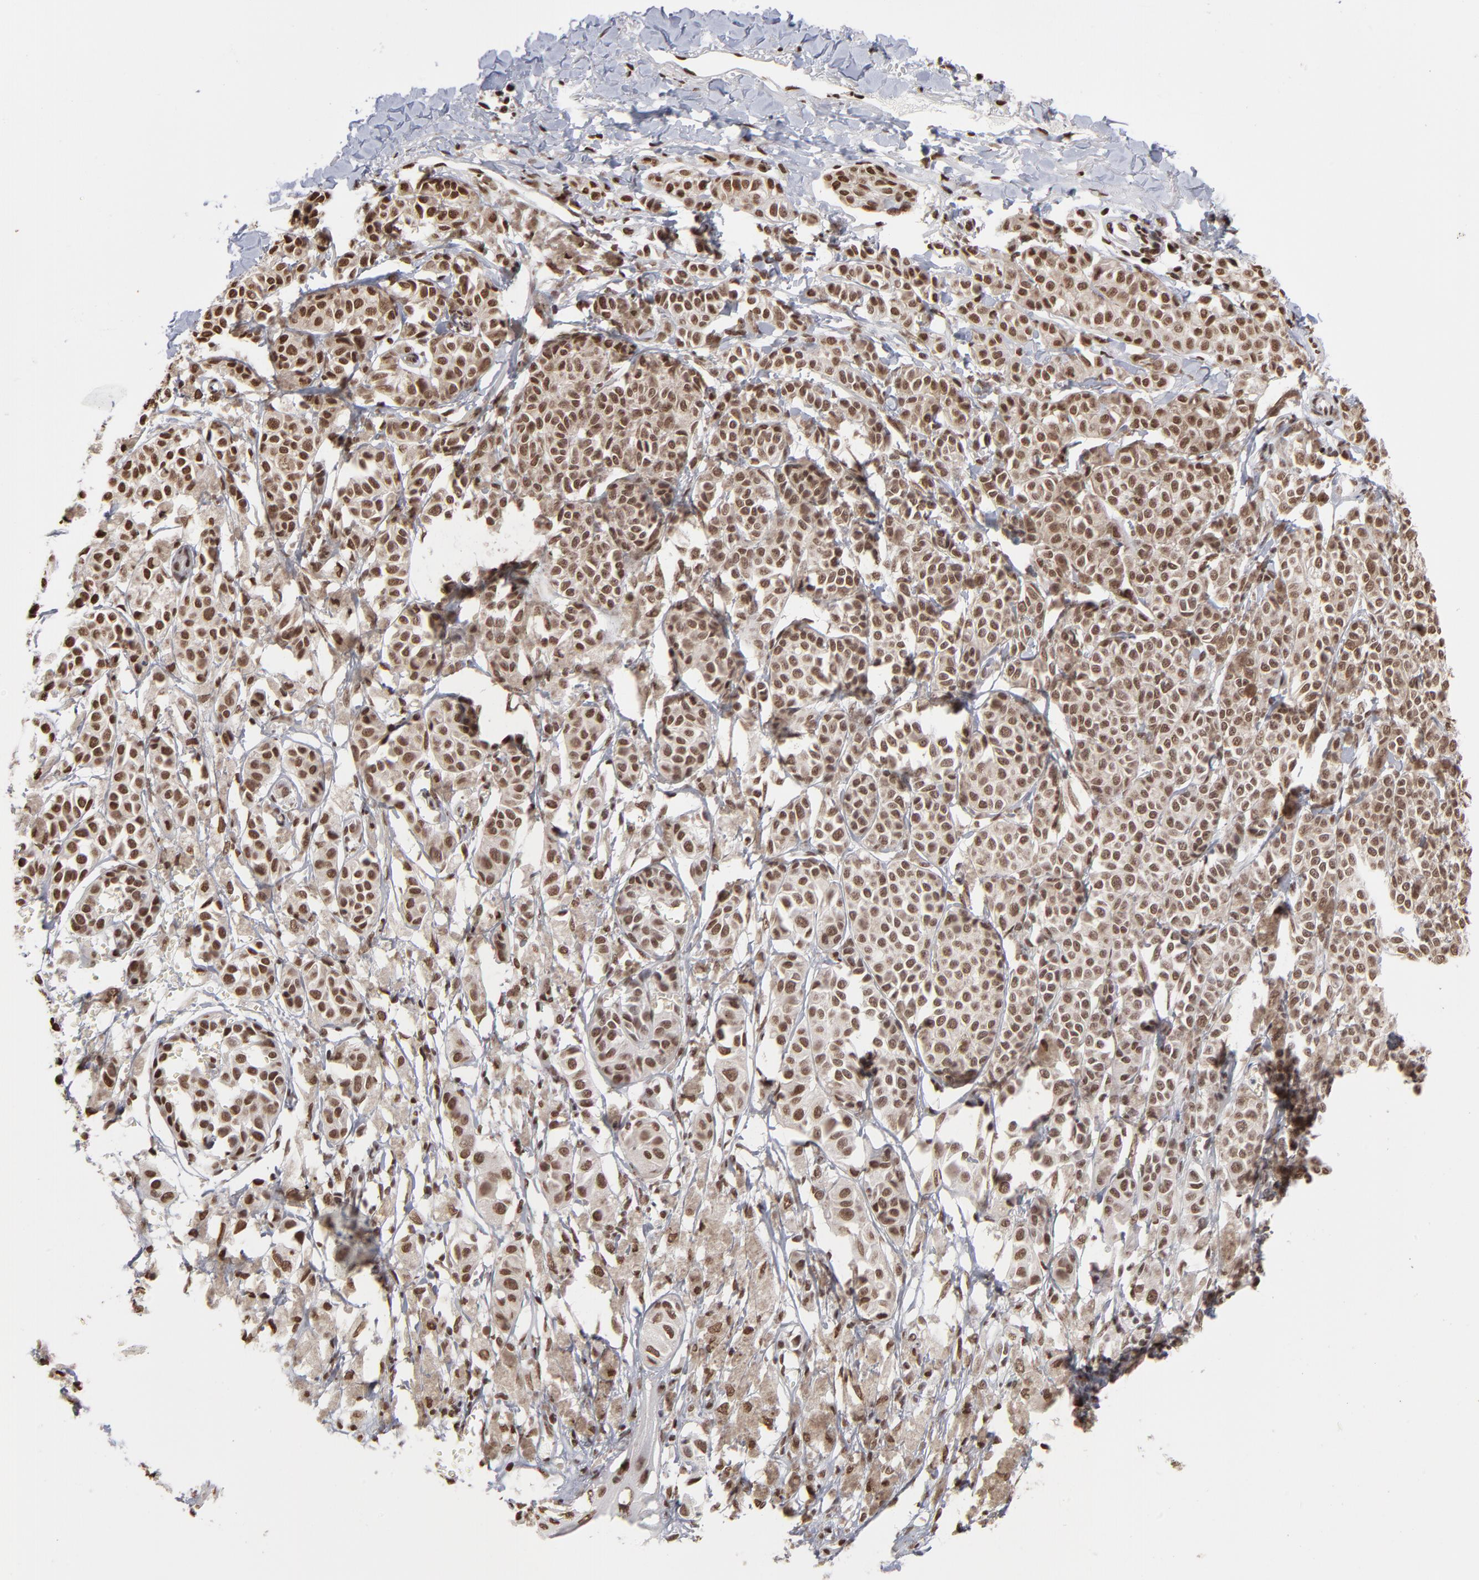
{"staining": {"intensity": "strong", "quantity": ">75%", "location": "cytoplasmic/membranous,nuclear"}, "tissue": "melanoma", "cell_type": "Tumor cells", "image_type": "cancer", "snomed": [{"axis": "morphology", "description": "Malignant melanoma, NOS"}, {"axis": "topography", "description": "Skin"}], "caption": "Immunohistochemical staining of melanoma shows strong cytoplasmic/membranous and nuclear protein expression in about >75% of tumor cells.", "gene": "ZNF3", "patient": {"sex": "male", "age": 76}}